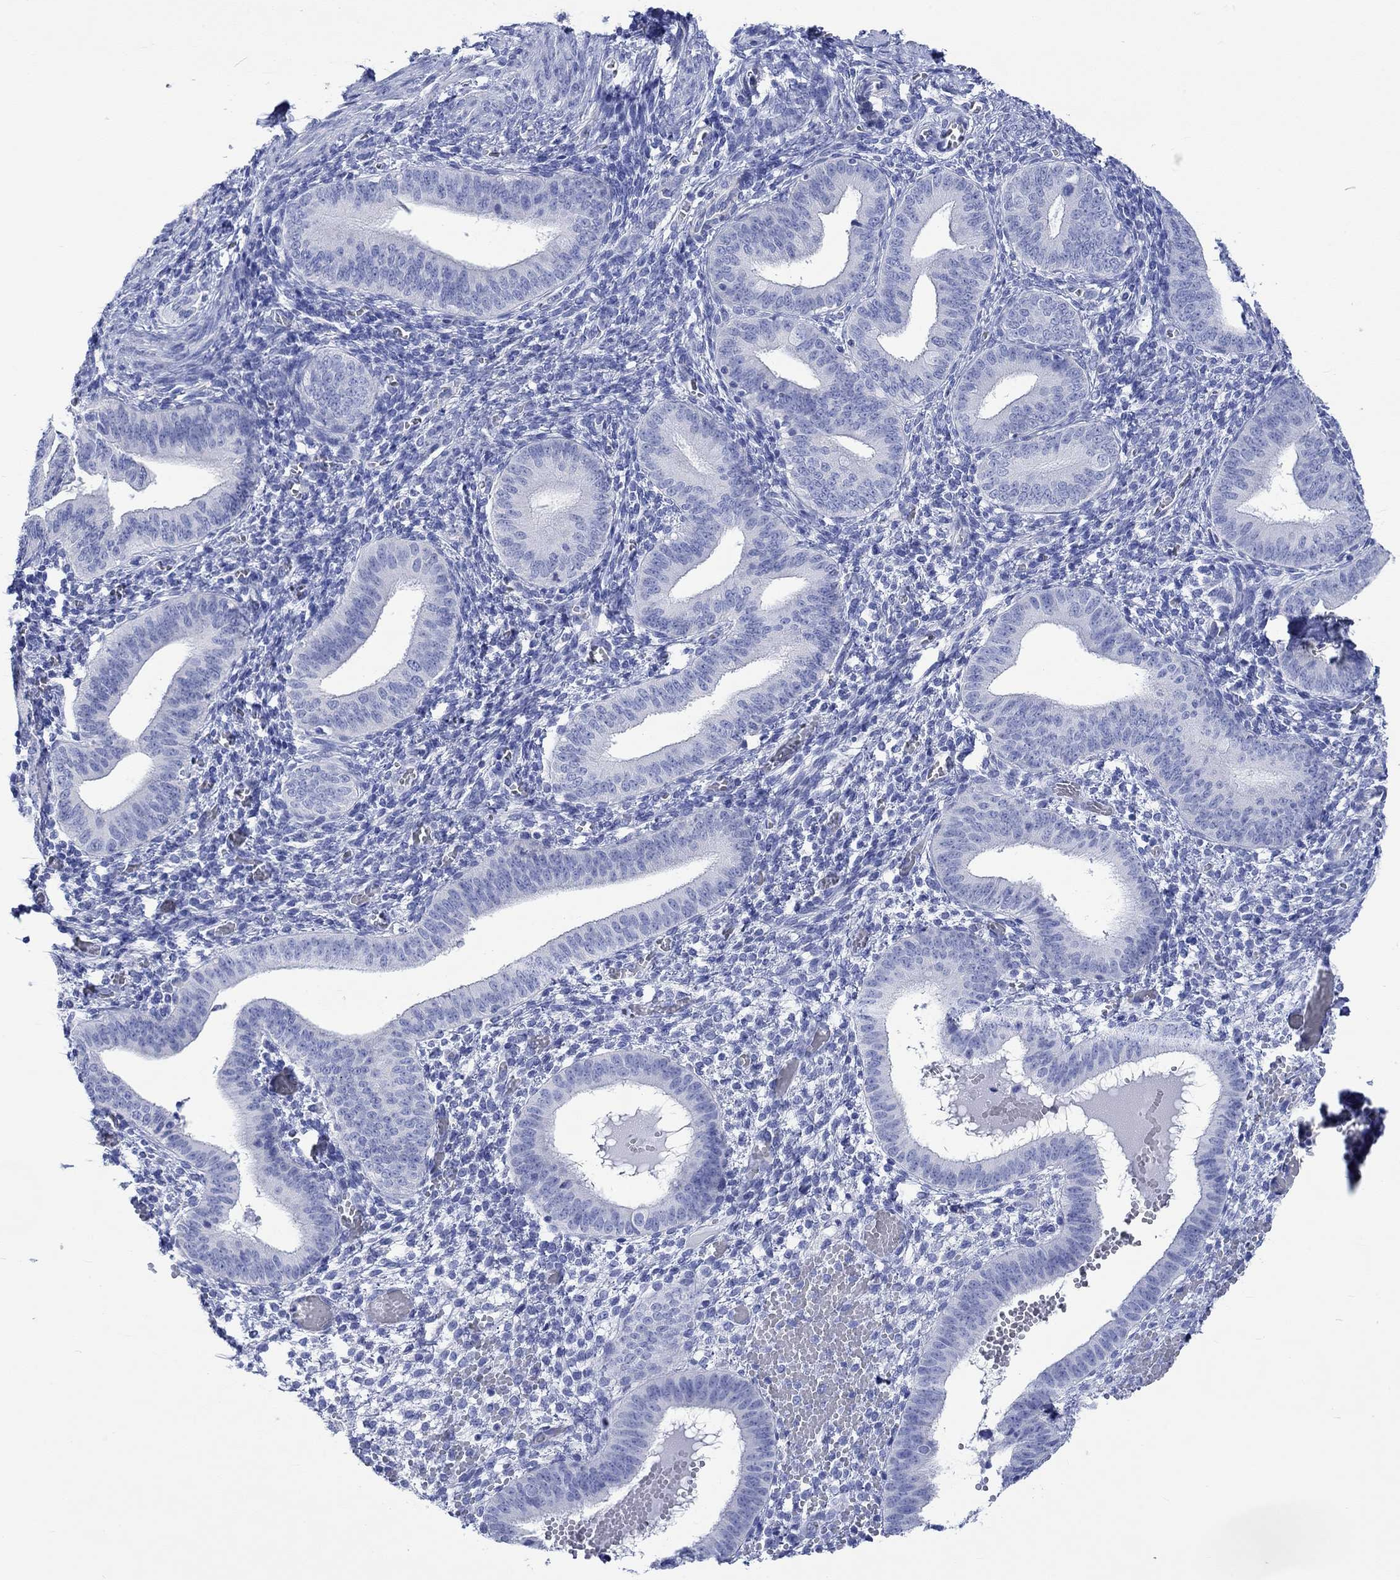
{"staining": {"intensity": "negative", "quantity": "none", "location": "none"}, "tissue": "endometrium", "cell_type": "Cells in endometrial stroma", "image_type": "normal", "snomed": [{"axis": "morphology", "description": "Normal tissue, NOS"}, {"axis": "topography", "description": "Endometrium"}], "caption": "Endometrium stained for a protein using immunohistochemistry demonstrates no expression cells in endometrial stroma.", "gene": "CPLX1", "patient": {"sex": "female", "age": 42}}